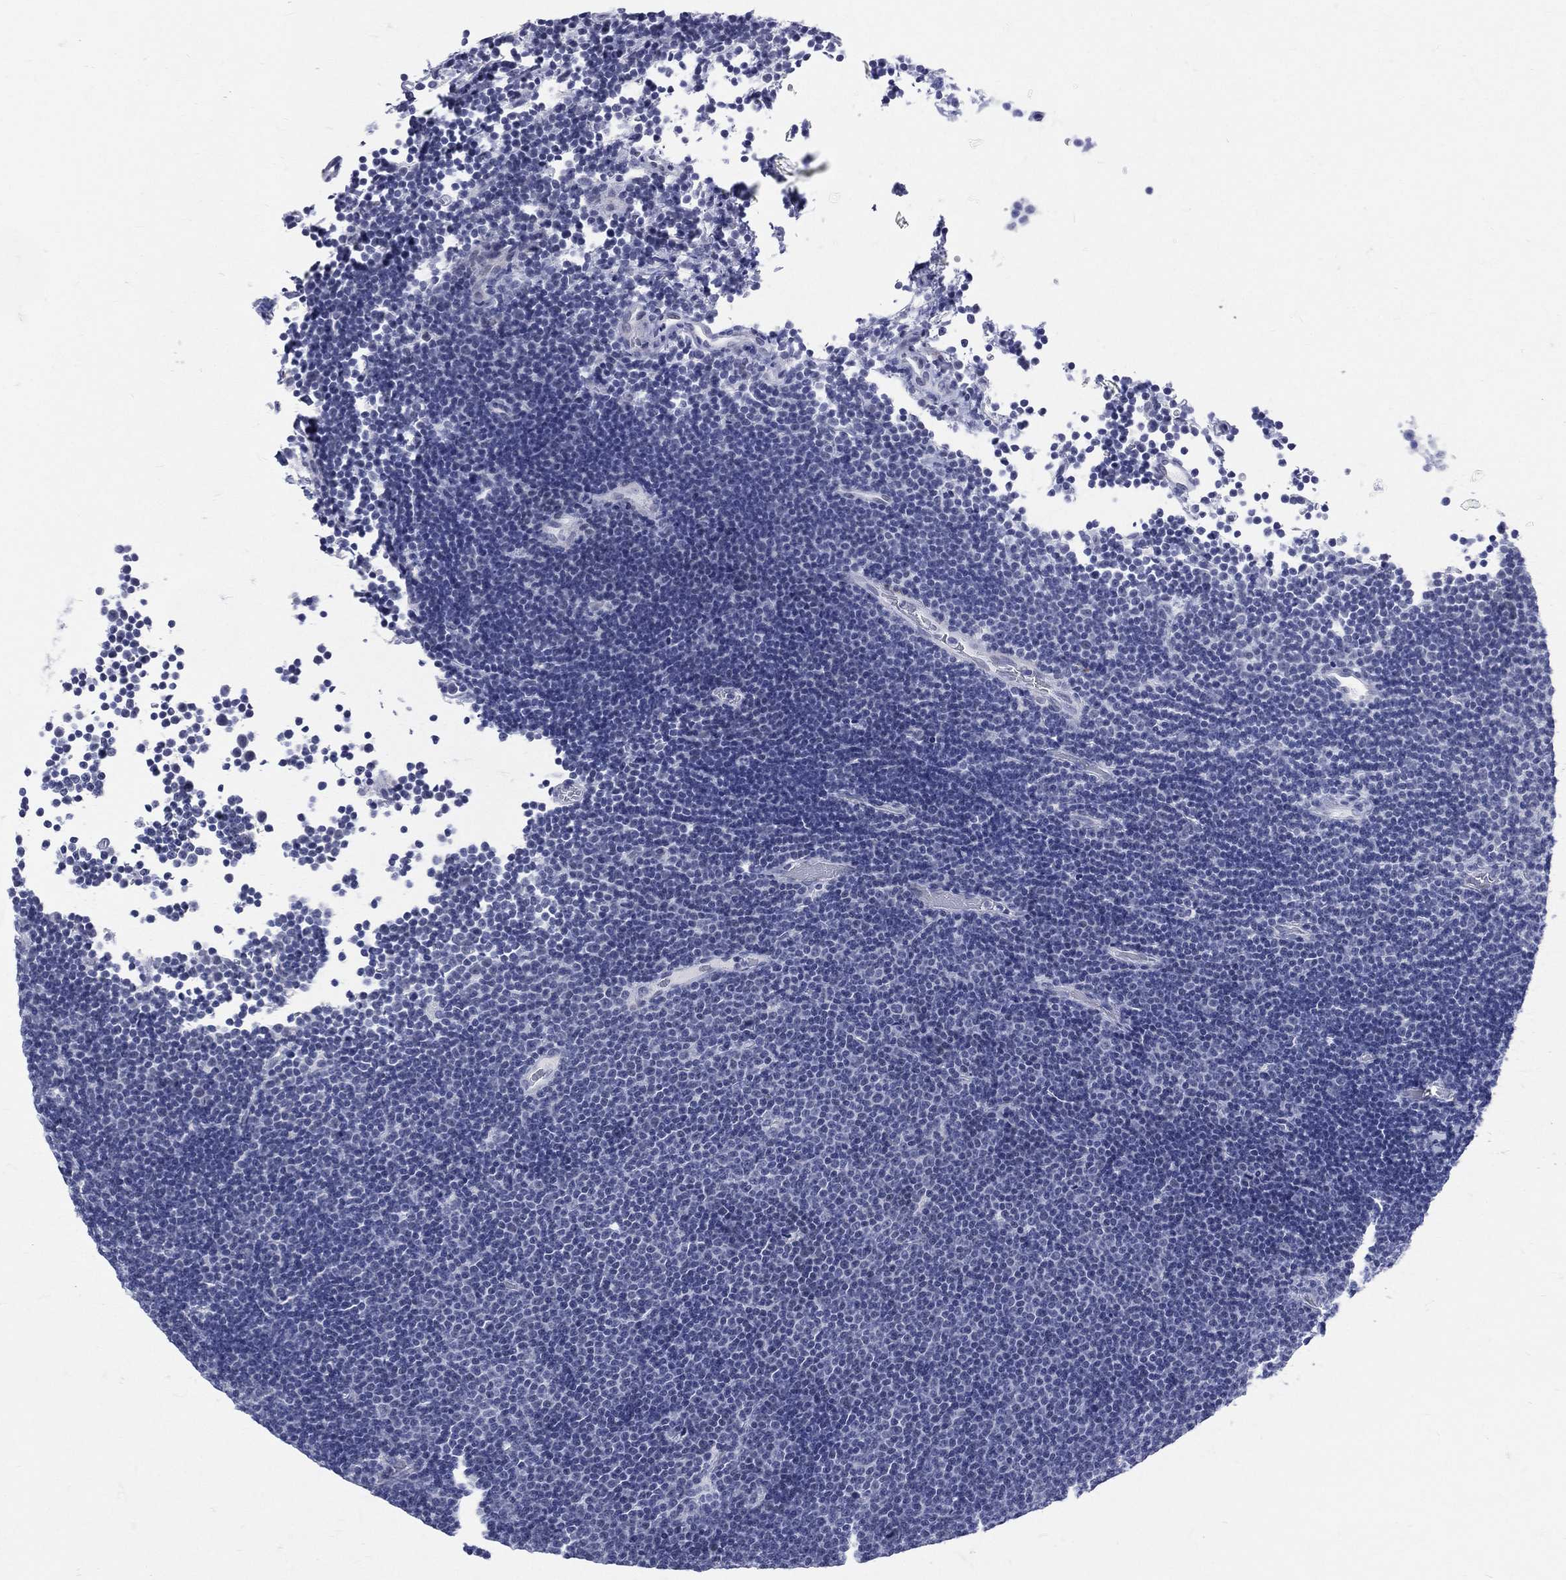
{"staining": {"intensity": "negative", "quantity": "none", "location": "none"}, "tissue": "lymphoma", "cell_type": "Tumor cells", "image_type": "cancer", "snomed": [{"axis": "morphology", "description": "Malignant lymphoma, non-Hodgkin's type, Low grade"}, {"axis": "topography", "description": "Brain"}], "caption": "Image shows no significant protein staining in tumor cells of lymphoma. (IHC, brightfield microscopy, high magnification).", "gene": "MLLT10", "patient": {"sex": "female", "age": 66}}